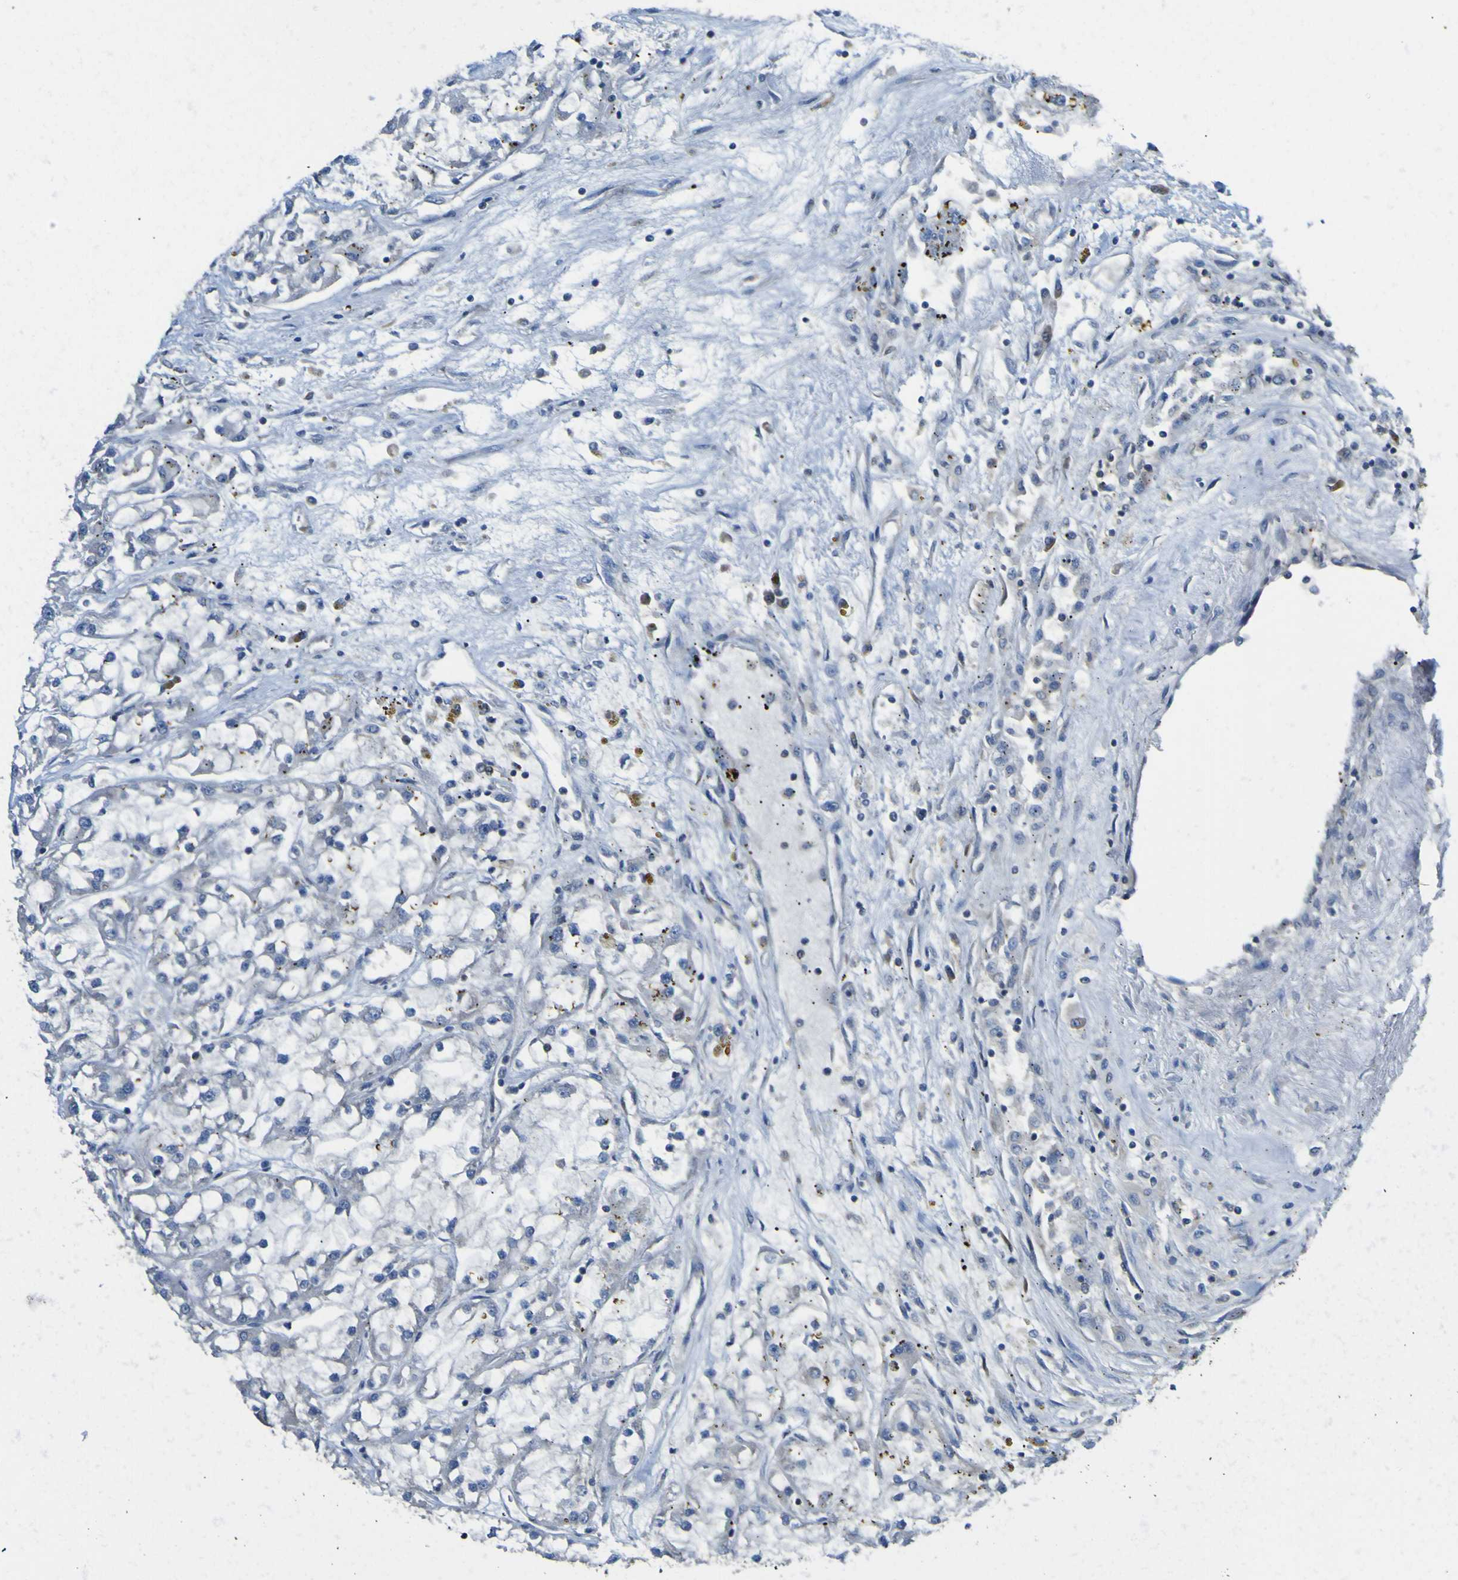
{"staining": {"intensity": "negative", "quantity": "none", "location": "none"}, "tissue": "renal cancer", "cell_type": "Tumor cells", "image_type": "cancer", "snomed": [{"axis": "morphology", "description": "Adenocarcinoma, NOS"}, {"axis": "topography", "description": "Kidney"}], "caption": "Tumor cells are negative for brown protein staining in renal cancer.", "gene": "EML2", "patient": {"sex": "female", "age": 52}}